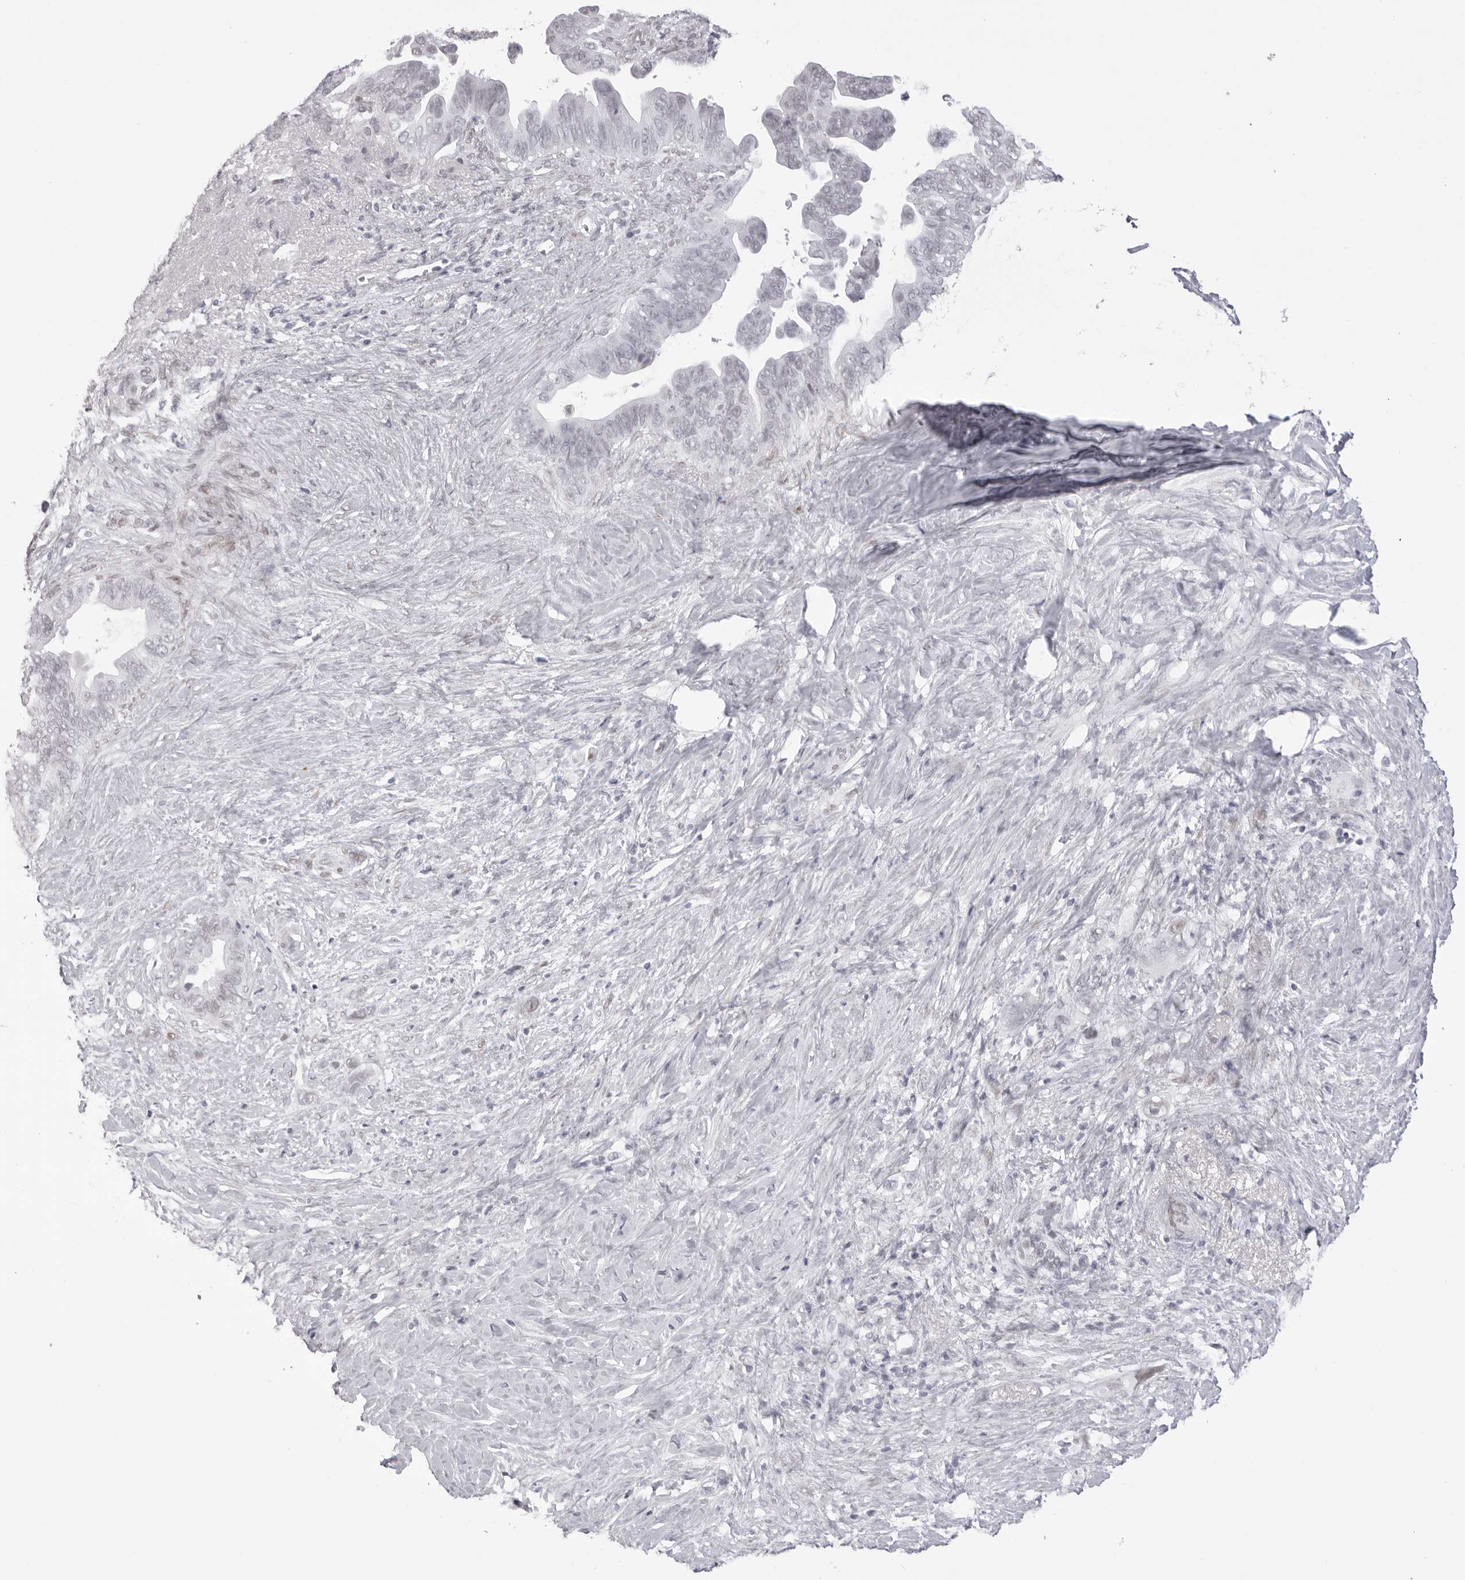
{"staining": {"intensity": "negative", "quantity": "none", "location": "none"}, "tissue": "pancreatic cancer", "cell_type": "Tumor cells", "image_type": "cancer", "snomed": [{"axis": "morphology", "description": "Adenocarcinoma, NOS"}, {"axis": "topography", "description": "Pancreas"}], "caption": "Immunohistochemistry photomicrograph of neoplastic tissue: adenocarcinoma (pancreatic) stained with DAB (3,3'-diaminobenzidine) demonstrates no significant protein expression in tumor cells.", "gene": "MAFK", "patient": {"sex": "female", "age": 72}}